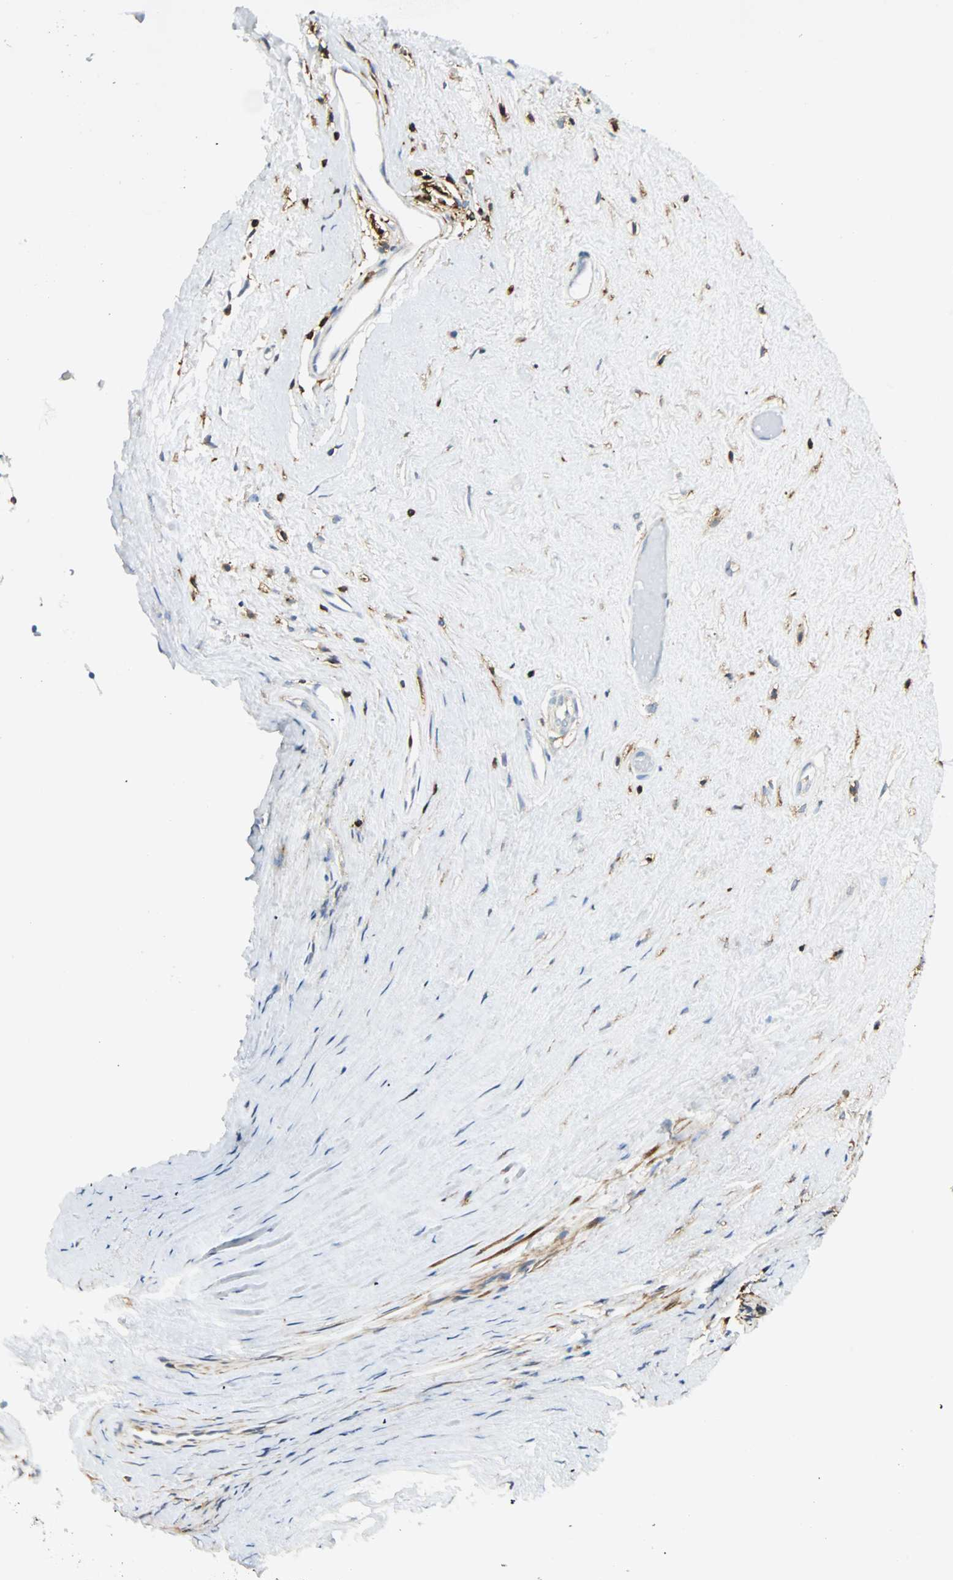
{"staining": {"intensity": "negative", "quantity": "none", "location": "none"}, "tissue": "nasopharynx", "cell_type": "Respiratory epithelial cells", "image_type": "normal", "snomed": [{"axis": "morphology", "description": "Normal tissue, NOS"}, {"axis": "morphology", "description": "Inflammation, NOS"}, {"axis": "topography", "description": "Nasopharynx"}], "caption": "Photomicrograph shows no significant protein positivity in respiratory epithelial cells of normal nasopharynx.", "gene": "FMNL1", "patient": {"sex": "male", "age": 48}}